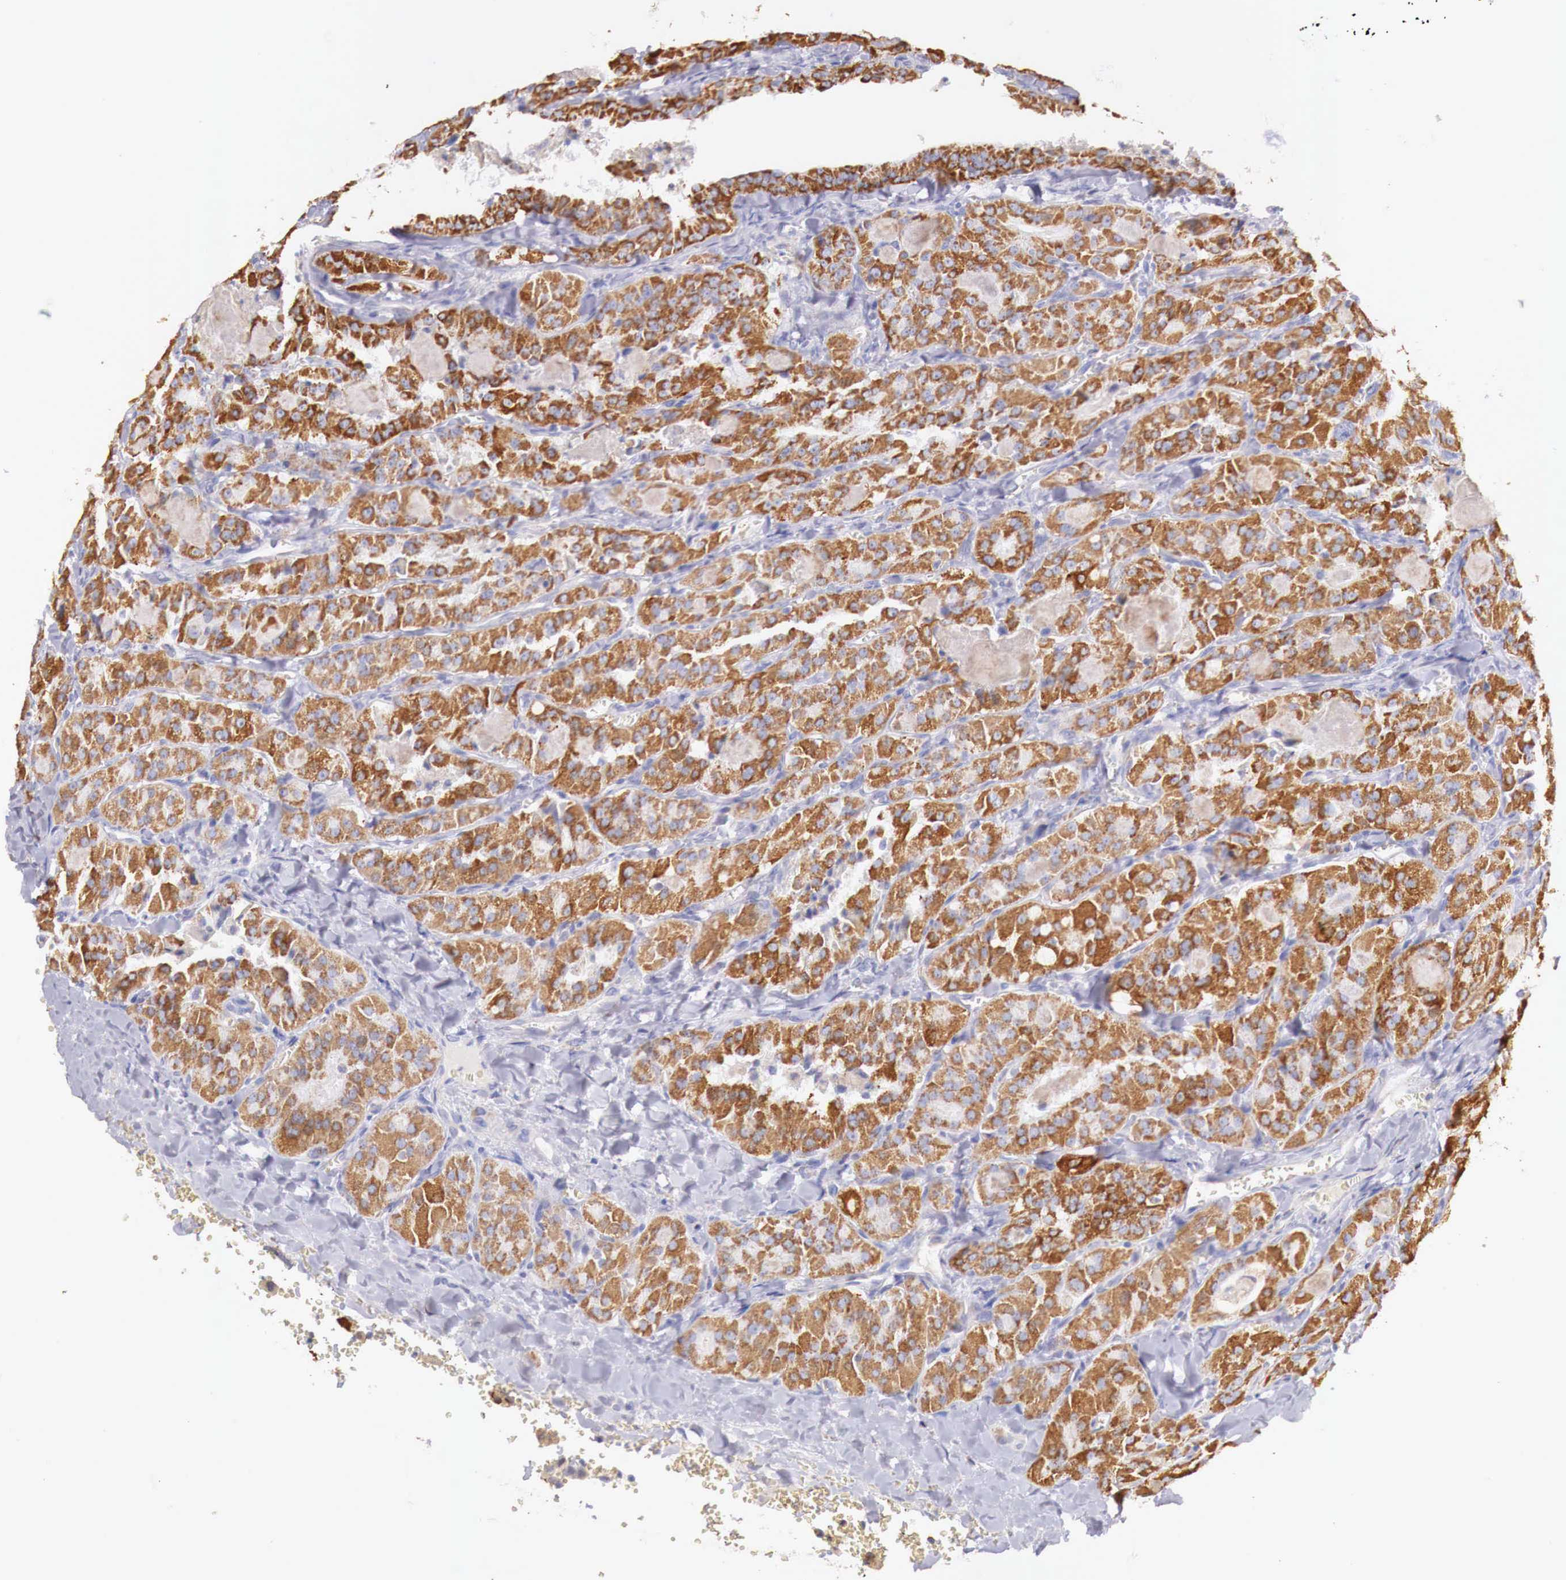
{"staining": {"intensity": "strong", "quantity": ">75%", "location": "cytoplasmic/membranous"}, "tissue": "thyroid cancer", "cell_type": "Tumor cells", "image_type": "cancer", "snomed": [{"axis": "morphology", "description": "Carcinoma, NOS"}, {"axis": "topography", "description": "Thyroid gland"}], "caption": "Immunohistochemistry (IHC) histopathology image of neoplastic tissue: thyroid cancer (carcinoma) stained using immunohistochemistry shows high levels of strong protein expression localized specifically in the cytoplasmic/membranous of tumor cells, appearing as a cytoplasmic/membranous brown color.", "gene": "IDH3G", "patient": {"sex": "male", "age": 76}}